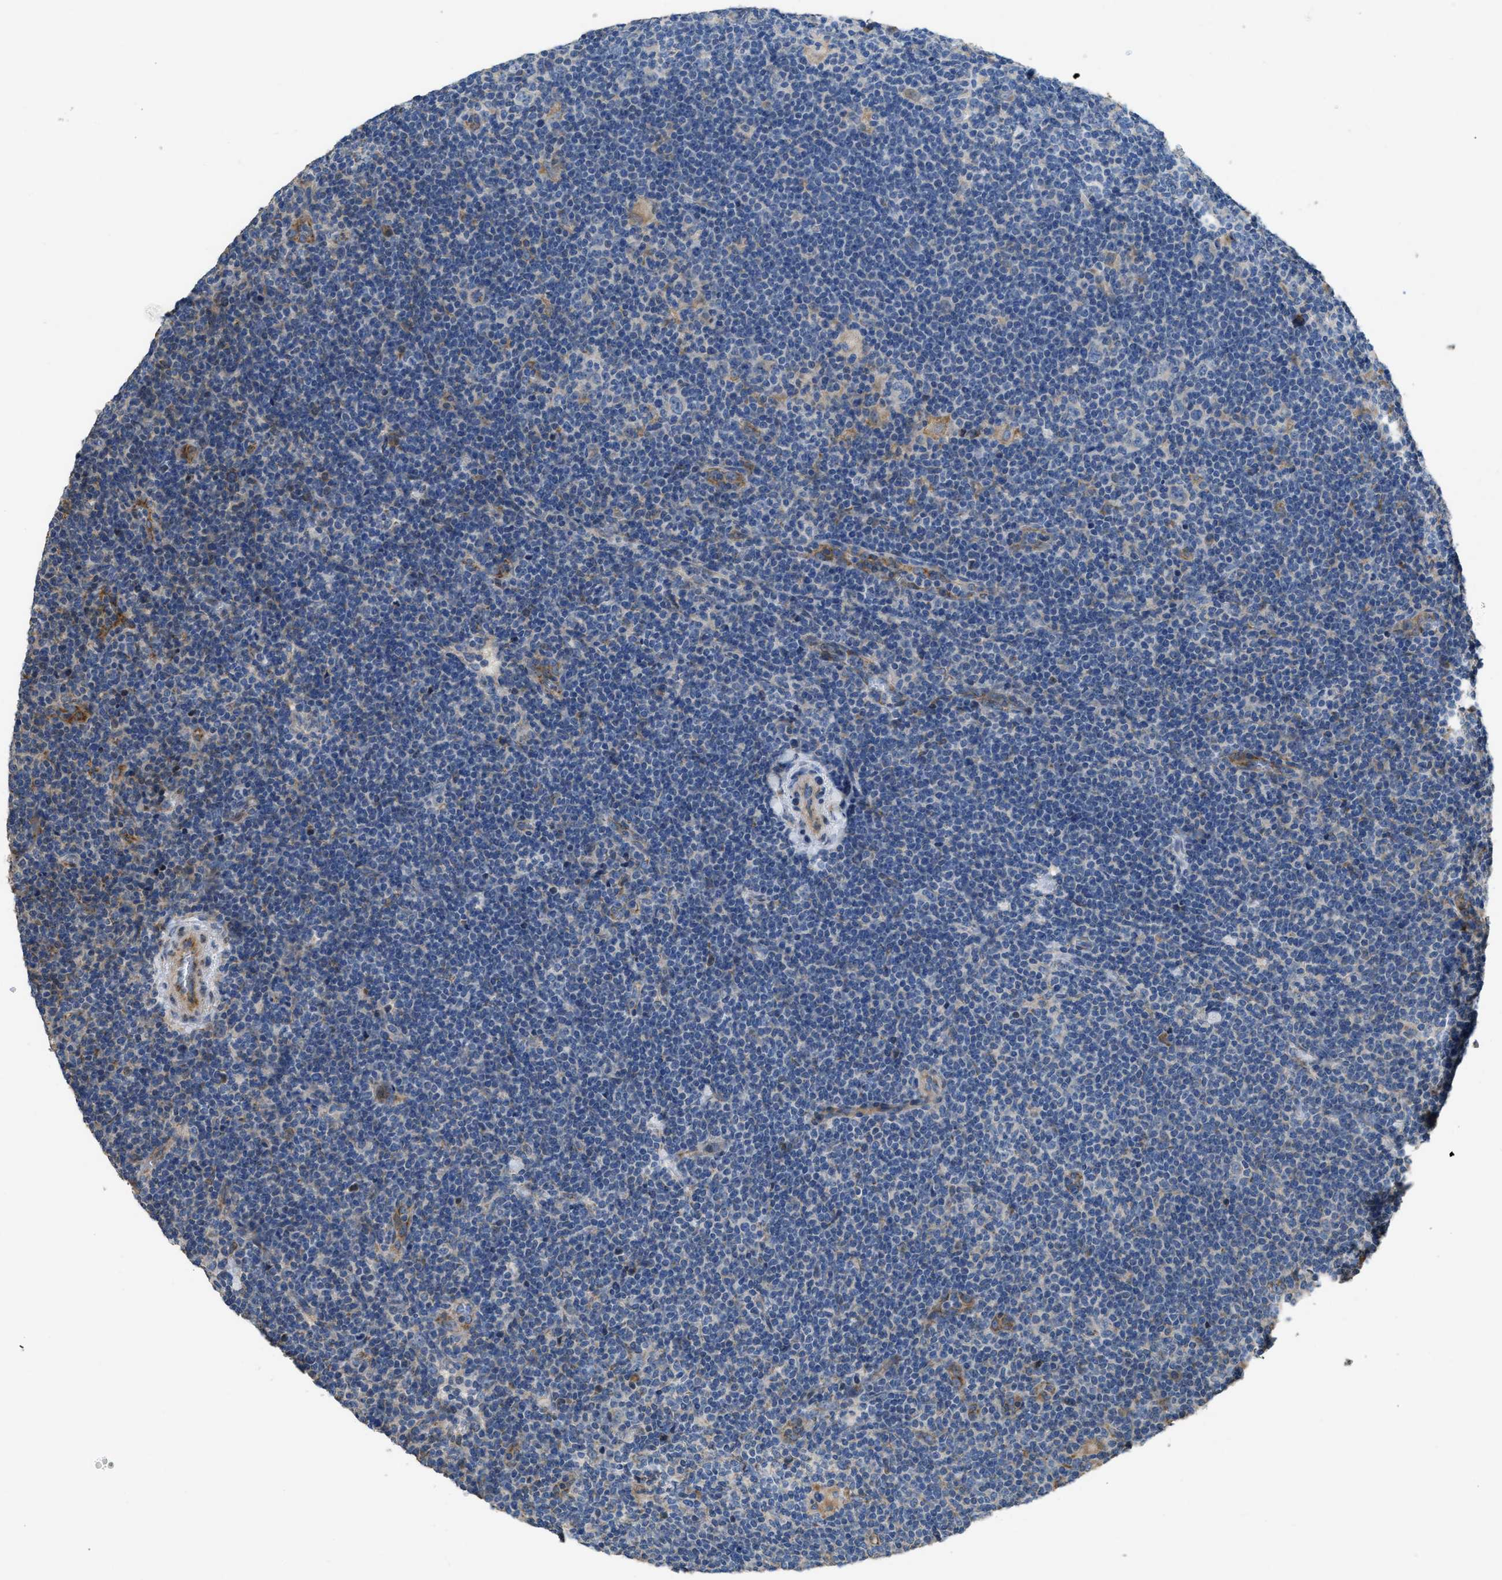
{"staining": {"intensity": "moderate", "quantity": "25%-75%", "location": "cytoplasmic/membranous"}, "tissue": "lymphoma", "cell_type": "Tumor cells", "image_type": "cancer", "snomed": [{"axis": "morphology", "description": "Hodgkin's disease, NOS"}, {"axis": "topography", "description": "Lymph node"}], "caption": "Human lymphoma stained with a brown dye shows moderate cytoplasmic/membranous positive positivity in approximately 25%-75% of tumor cells.", "gene": "TMEM150A", "patient": {"sex": "female", "age": 57}}